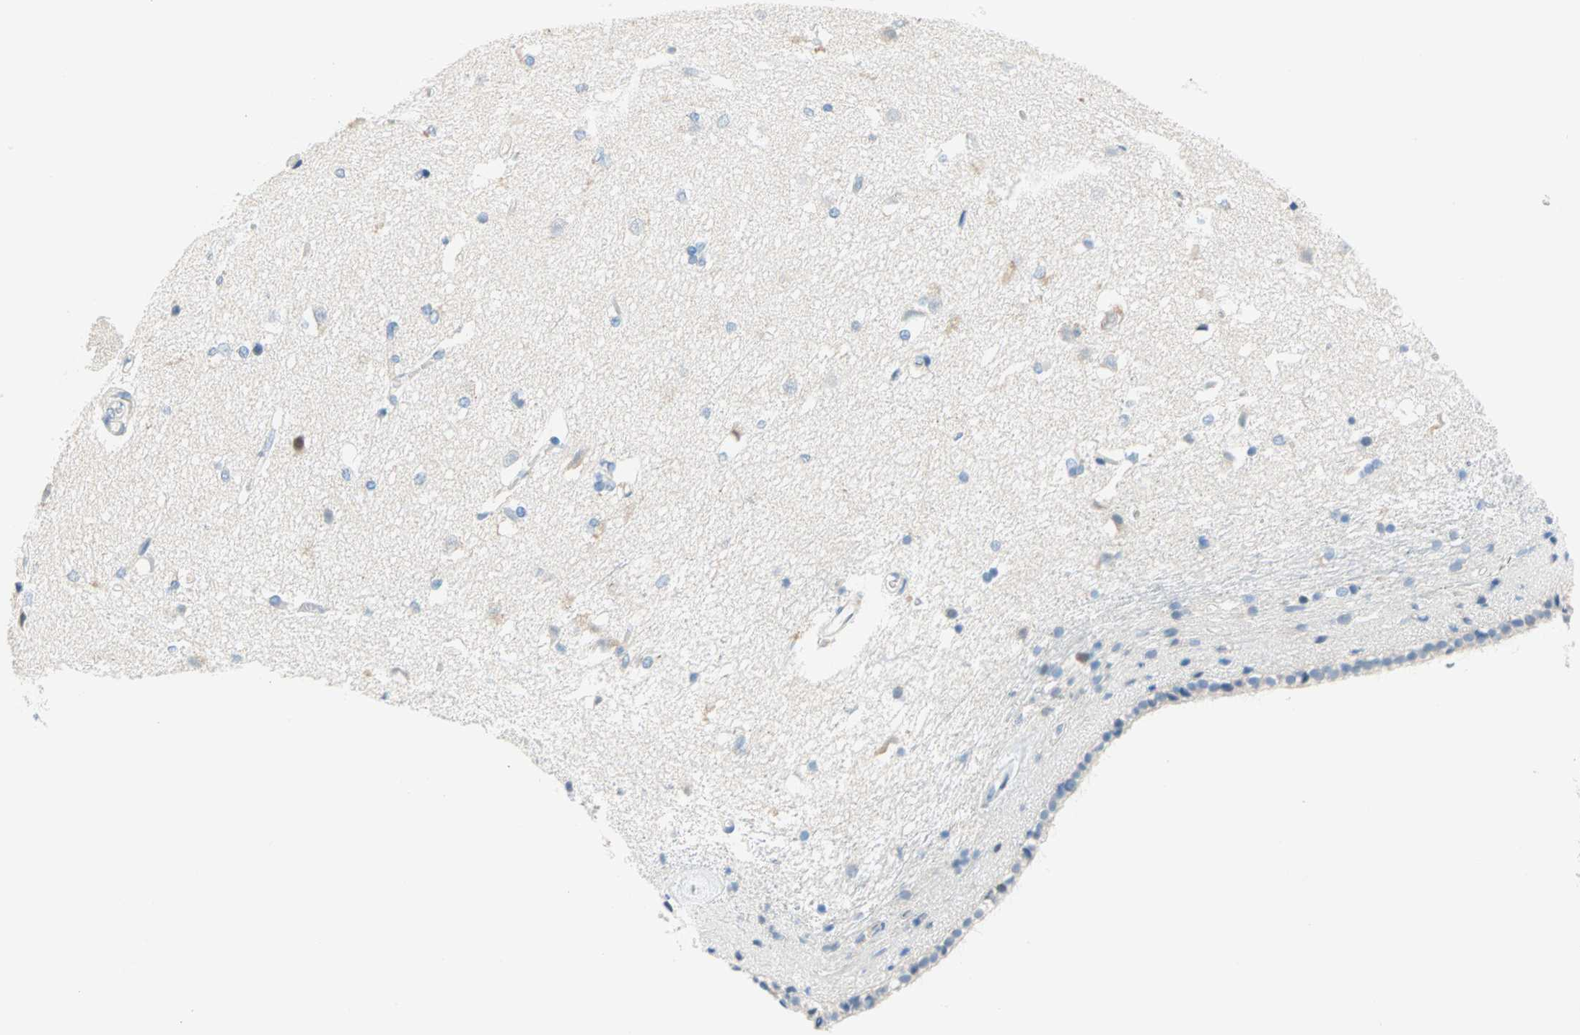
{"staining": {"intensity": "negative", "quantity": "none", "location": "none"}, "tissue": "caudate", "cell_type": "Glial cells", "image_type": "normal", "snomed": [{"axis": "morphology", "description": "Normal tissue, NOS"}, {"axis": "topography", "description": "Lateral ventricle wall"}], "caption": "Caudate stained for a protein using immunohistochemistry (IHC) shows no expression glial cells.", "gene": "TMEM163", "patient": {"sex": "female", "age": 19}}